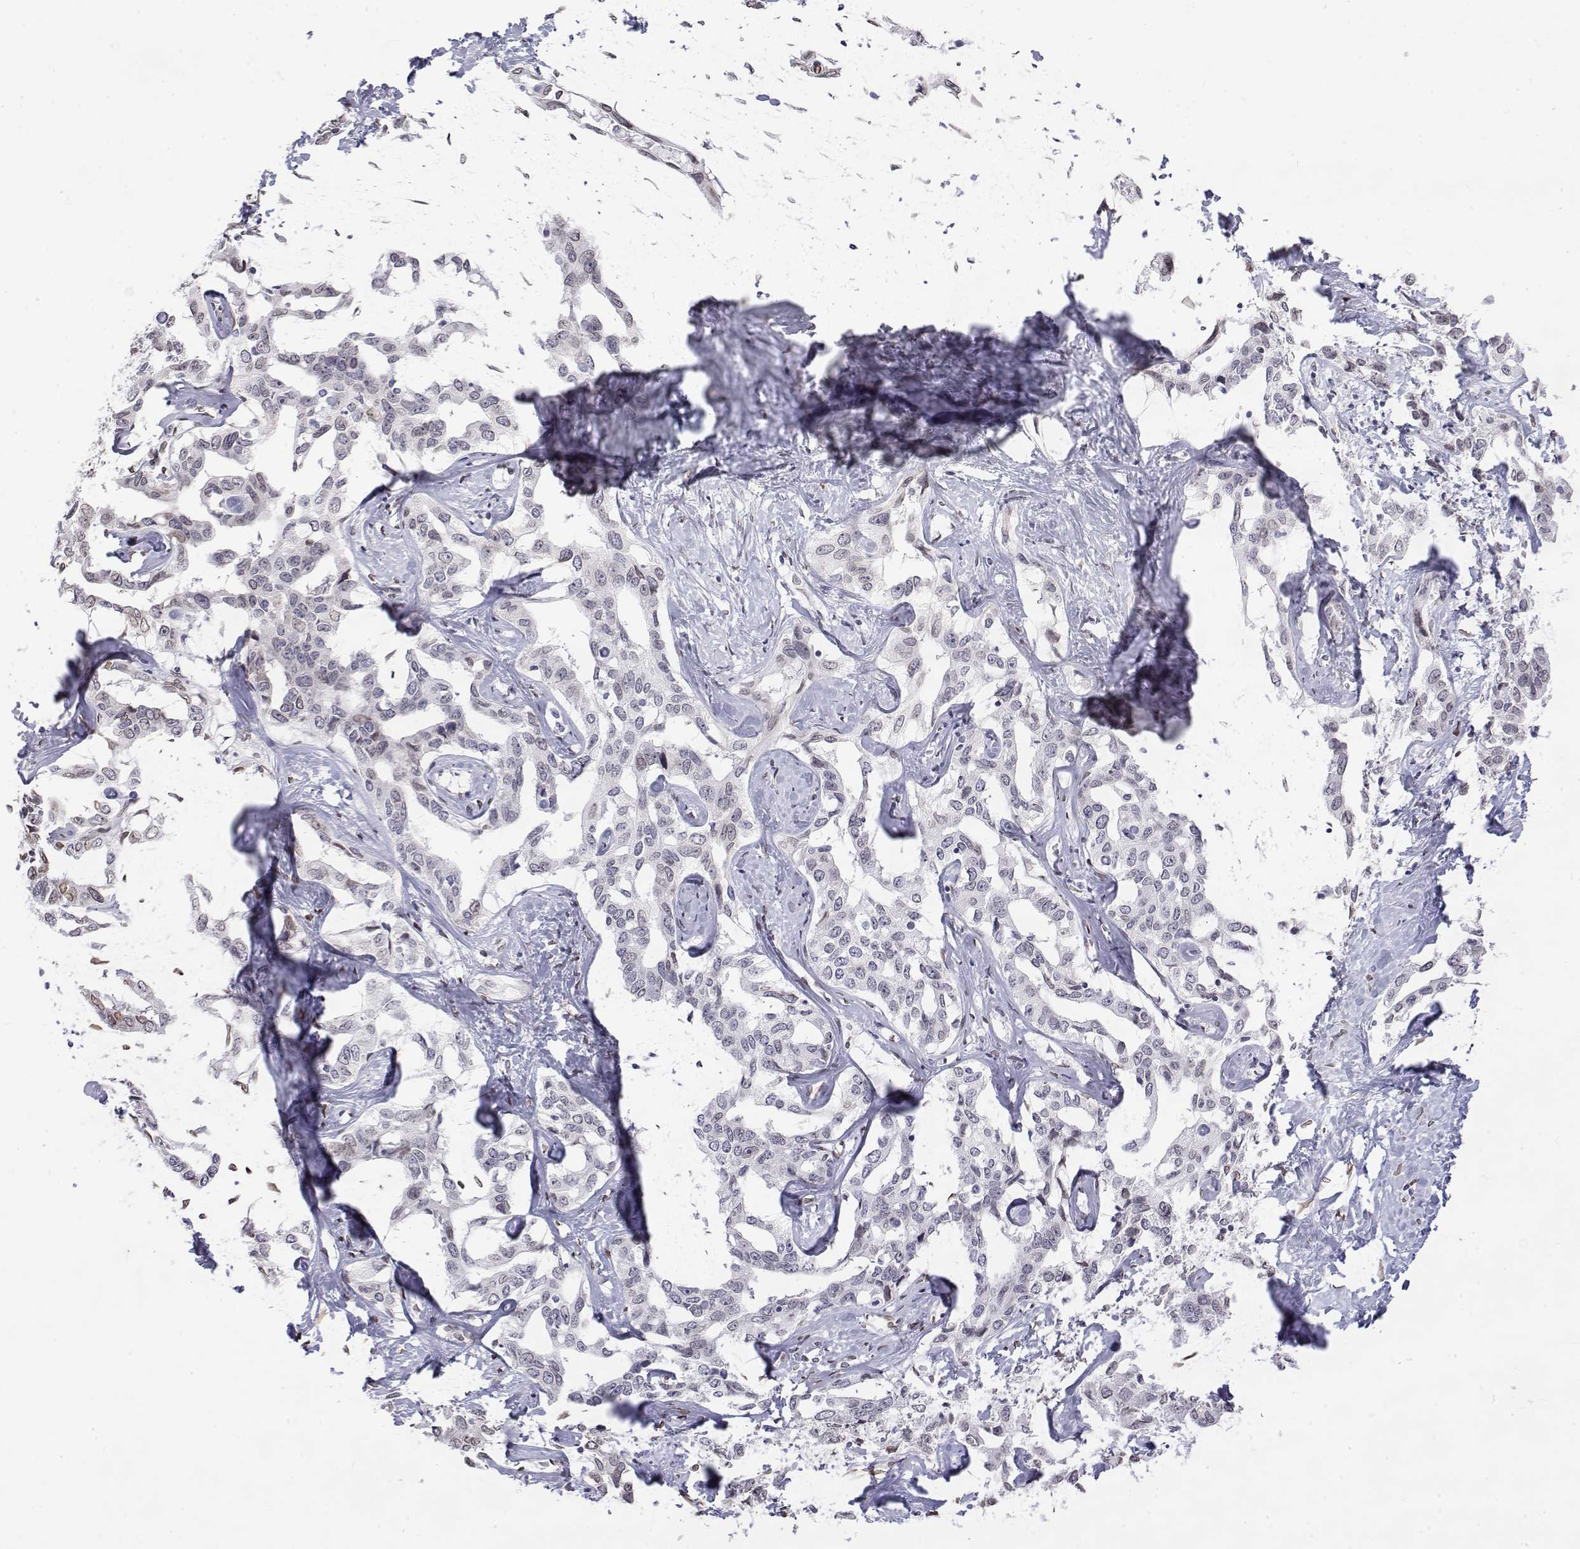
{"staining": {"intensity": "negative", "quantity": "none", "location": "none"}, "tissue": "liver cancer", "cell_type": "Tumor cells", "image_type": "cancer", "snomed": [{"axis": "morphology", "description": "Cholangiocarcinoma"}, {"axis": "topography", "description": "Liver"}], "caption": "Immunohistochemical staining of liver cancer (cholangiocarcinoma) exhibits no significant expression in tumor cells.", "gene": "ZNF532", "patient": {"sex": "male", "age": 59}}